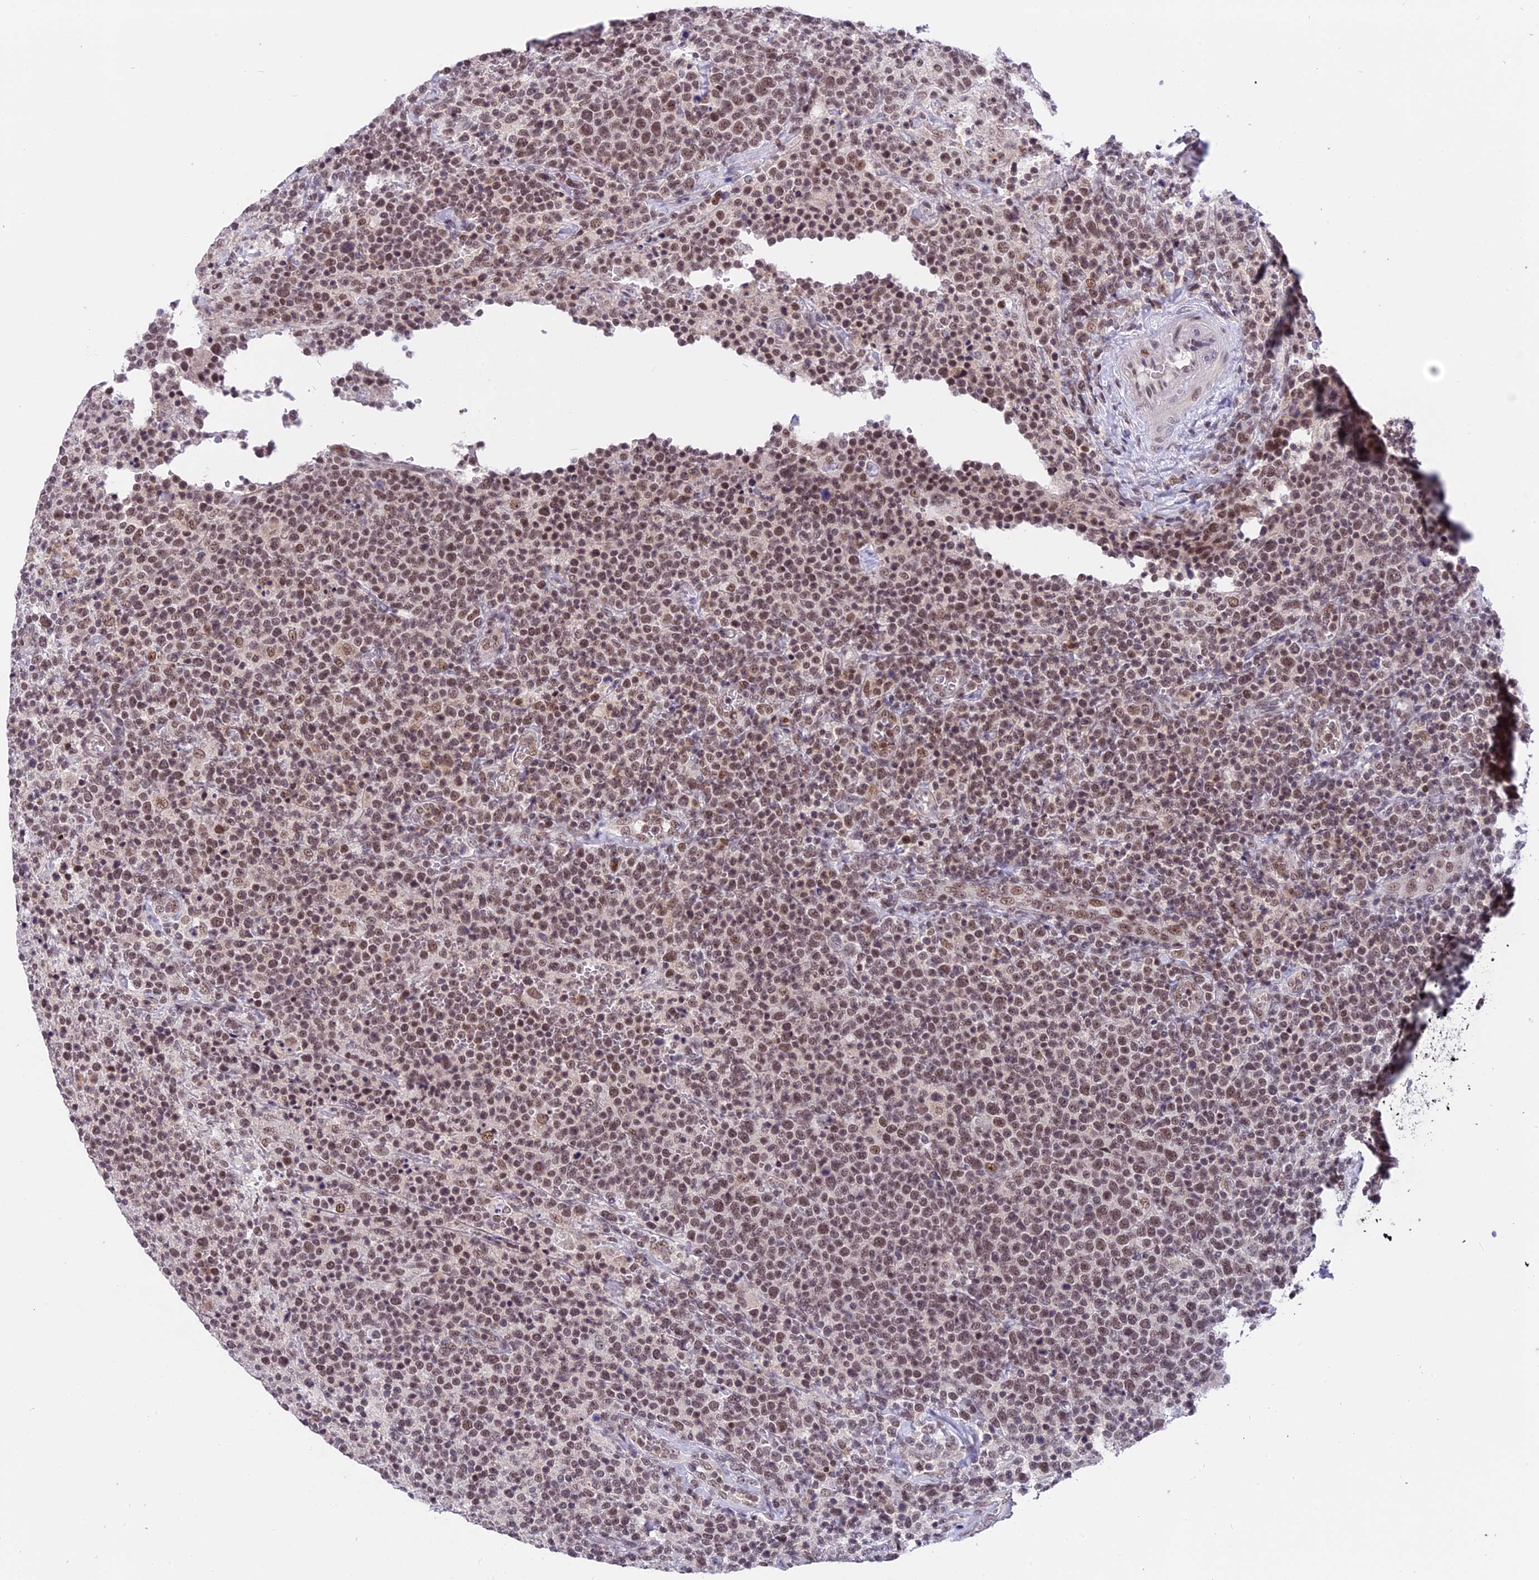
{"staining": {"intensity": "moderate", "quantity": ">75%", "location": "nuclear"}, "tissue": "lymphoma", "cell_type": "Tumor cells", "image_type": "cancer", "snomed": [{"axis": "morphology", "description": "Malignant lymphoma, non-Hodgkin's type, High grade"}, {"axis": "topography", "description": "Lymph node"}], "caption": "A photomicrograph of human high-grade malignant lymphoma, non-Hodgkin's type stained for a protein reveals moderate nuclear brown staining in tumor cells. Nuclei are stained in blue.", "gene": "TADA3", "patient": {"sex": "male", "age": 61}}